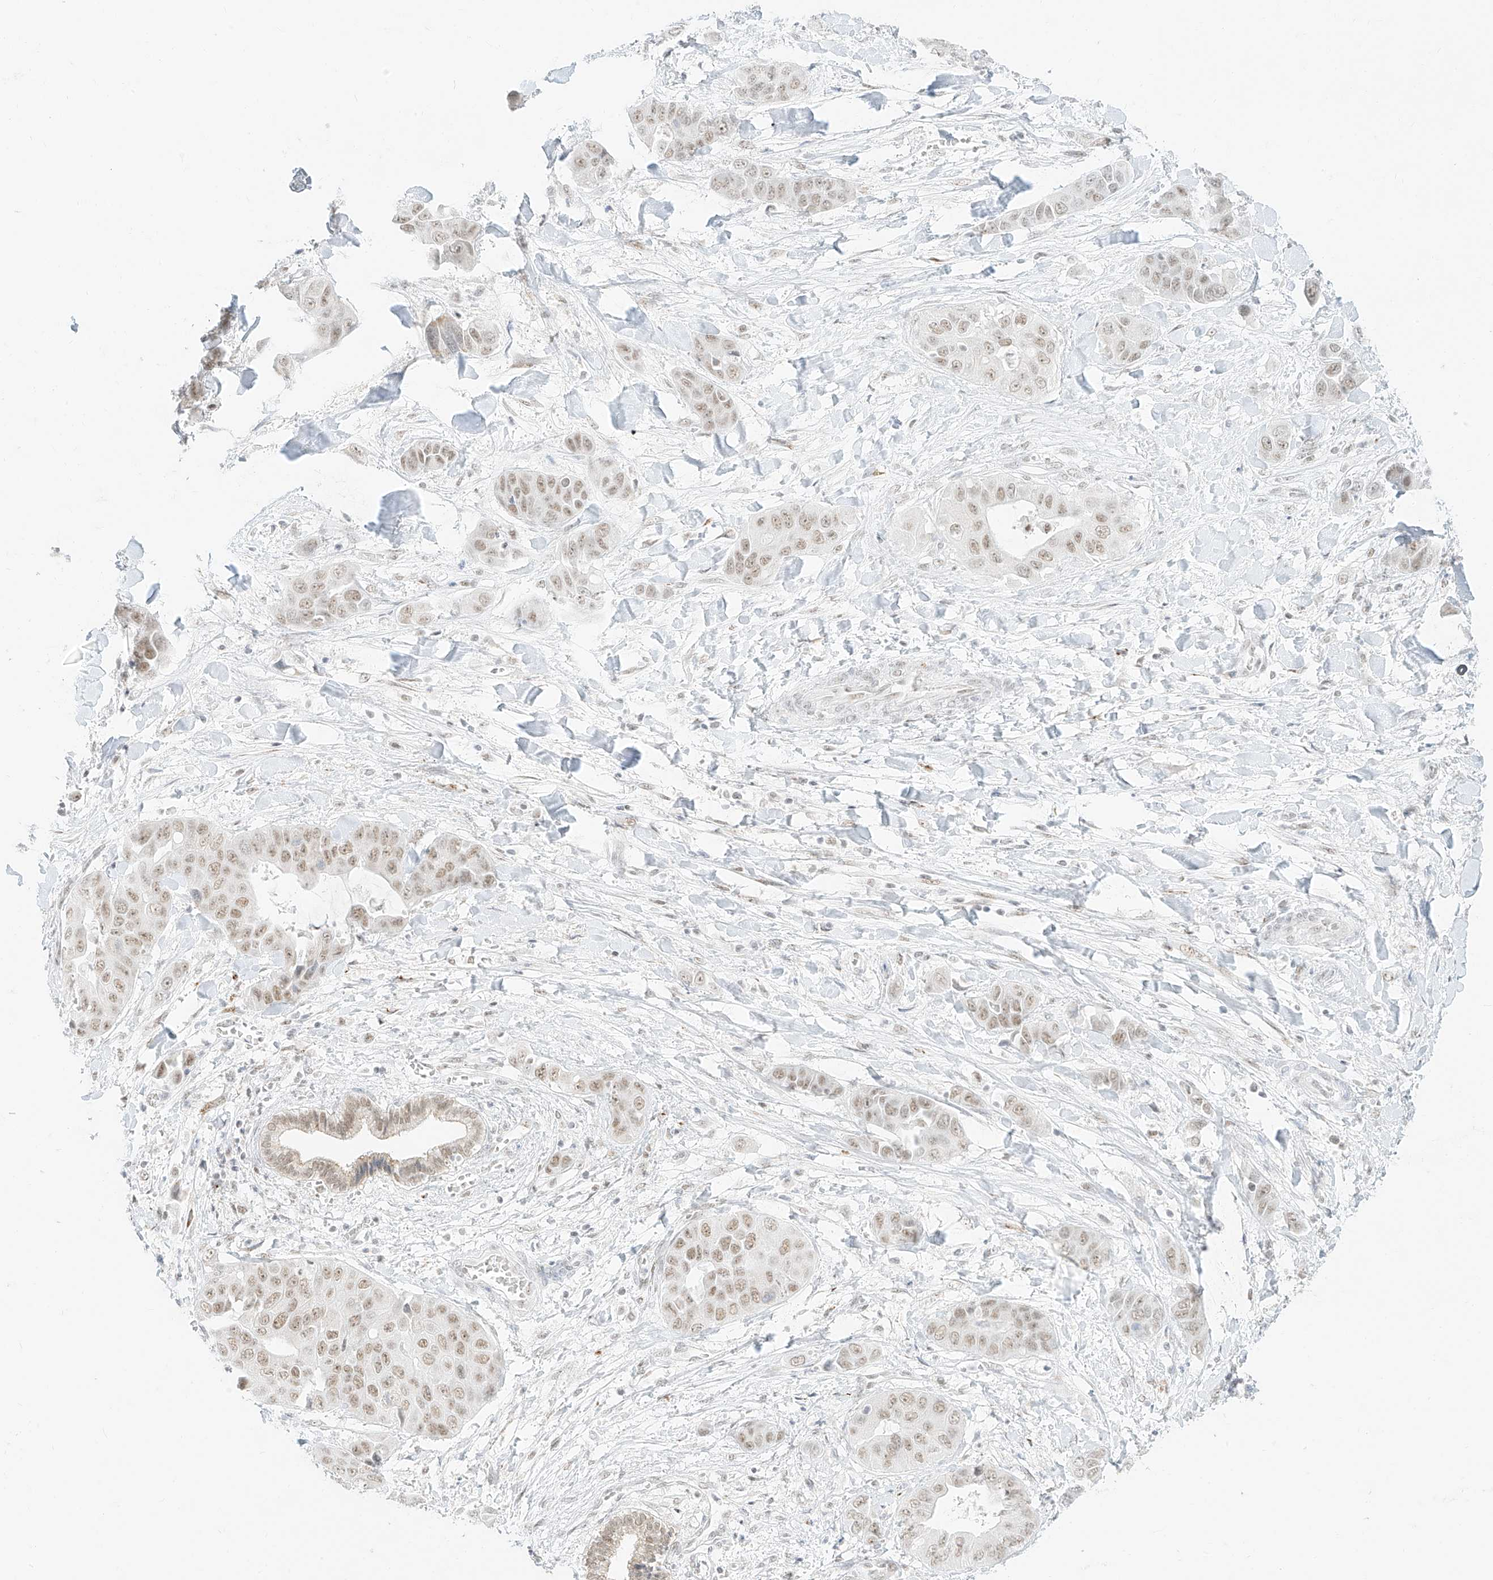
{"staining": {"intensity": "weak", "quantity": ">75%", "location": "nuclear"}, "tissue": "liver cancer", "cell_type": "Tumor cells", "image_type": "cancer", "snomed": [{"axis": "morphology", "description": "Cholangiocarcinoma"}, {"axis": "topography", "description": "Liver"}], "caption": "Immunohistochemical staining of cholangiocarcinoma (liver) demonstrates weak nuclear protein positivity in approximately >75% of tumor cells. Nuclei are stained in blue.", "gene": "SUPT5H", "patient": {"sex": "female", "age": 52}}